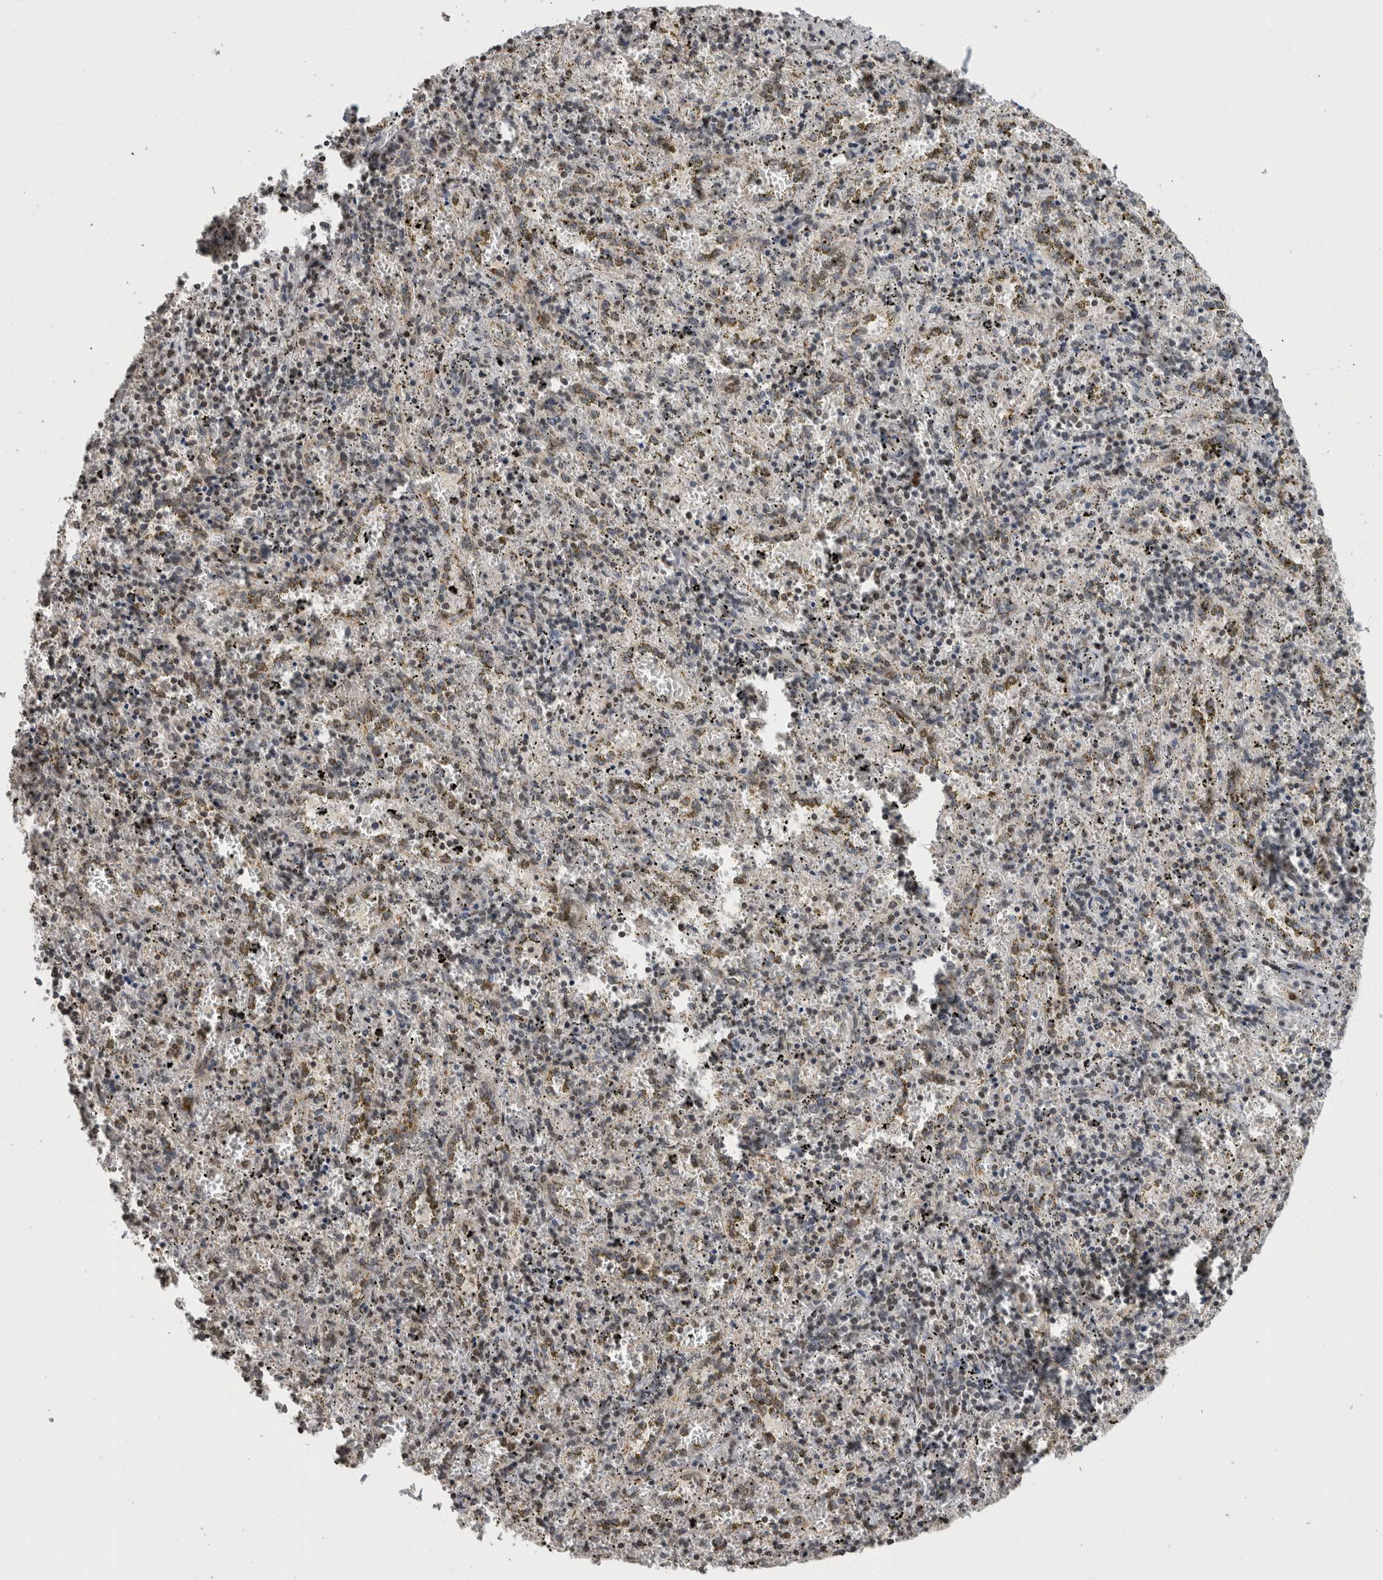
{"staining": {"intensity": "weak", "quantity": "<25%", "location": "nuclear"}, "tissue": "spleen", "cell_type": "Cells in red pulp", "image_type": "normal", "snomed": [{"axis": "morphology", "description": "Normal tissue, NOS"}, {"axis": "topography", "description": "Spleen"}], "caption": "Immunohistochemistry histopathology image of benign spleen: human spleen stained with DAB reveals no significant protein staining in cells in red pulp. Nuclei are stained in blue.", "gene": "ZBTB11", "patient": {"sex": "male", "age": 11}}